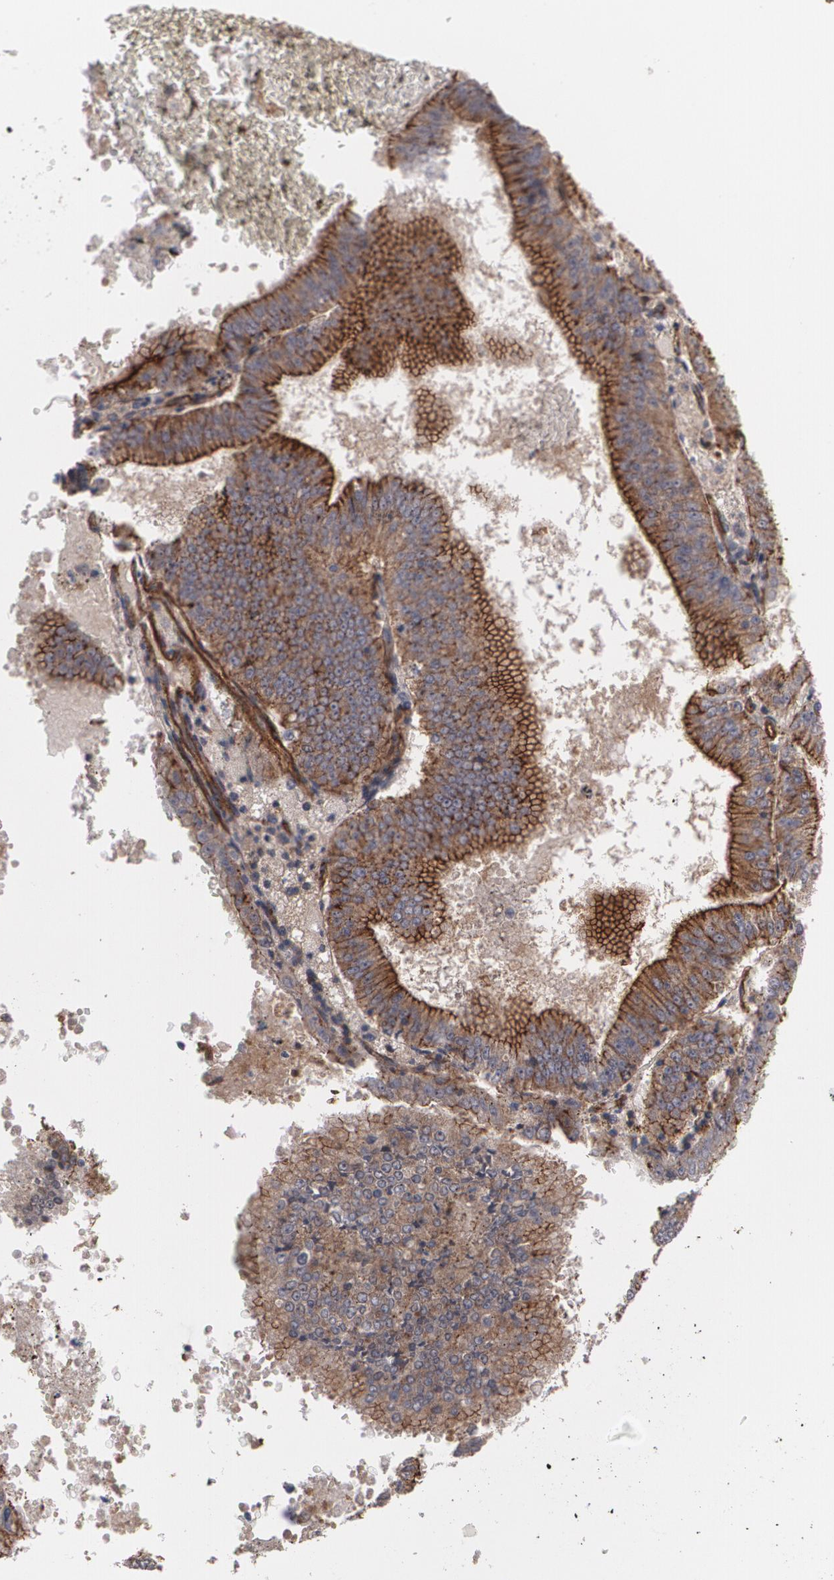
{"staining": {"intensity": "strong", "quantity": ">75%", "location": "cytoplasmic/membranous"}, "tissue": "endometrial cancer", "cell_type": "Tumor cells", "image_type": "cancer", "snomed": [{"axis": "morphology", "description": "Adenocarcinoma, NOS"}, {"axis": "topography", "description": "Endometrium"}], "caption": "Immunohistochemistry (IHC) of endometrial cancer (adenocarcinoma) shows high levels of strong cytoplasmic/membranous expression in about >75% of tumor cells. (brown staining indicates protein expression, while blue staining denotes nuclei).", "gene": "TJP1", "patient": {"sex": "female", "age": 66}}